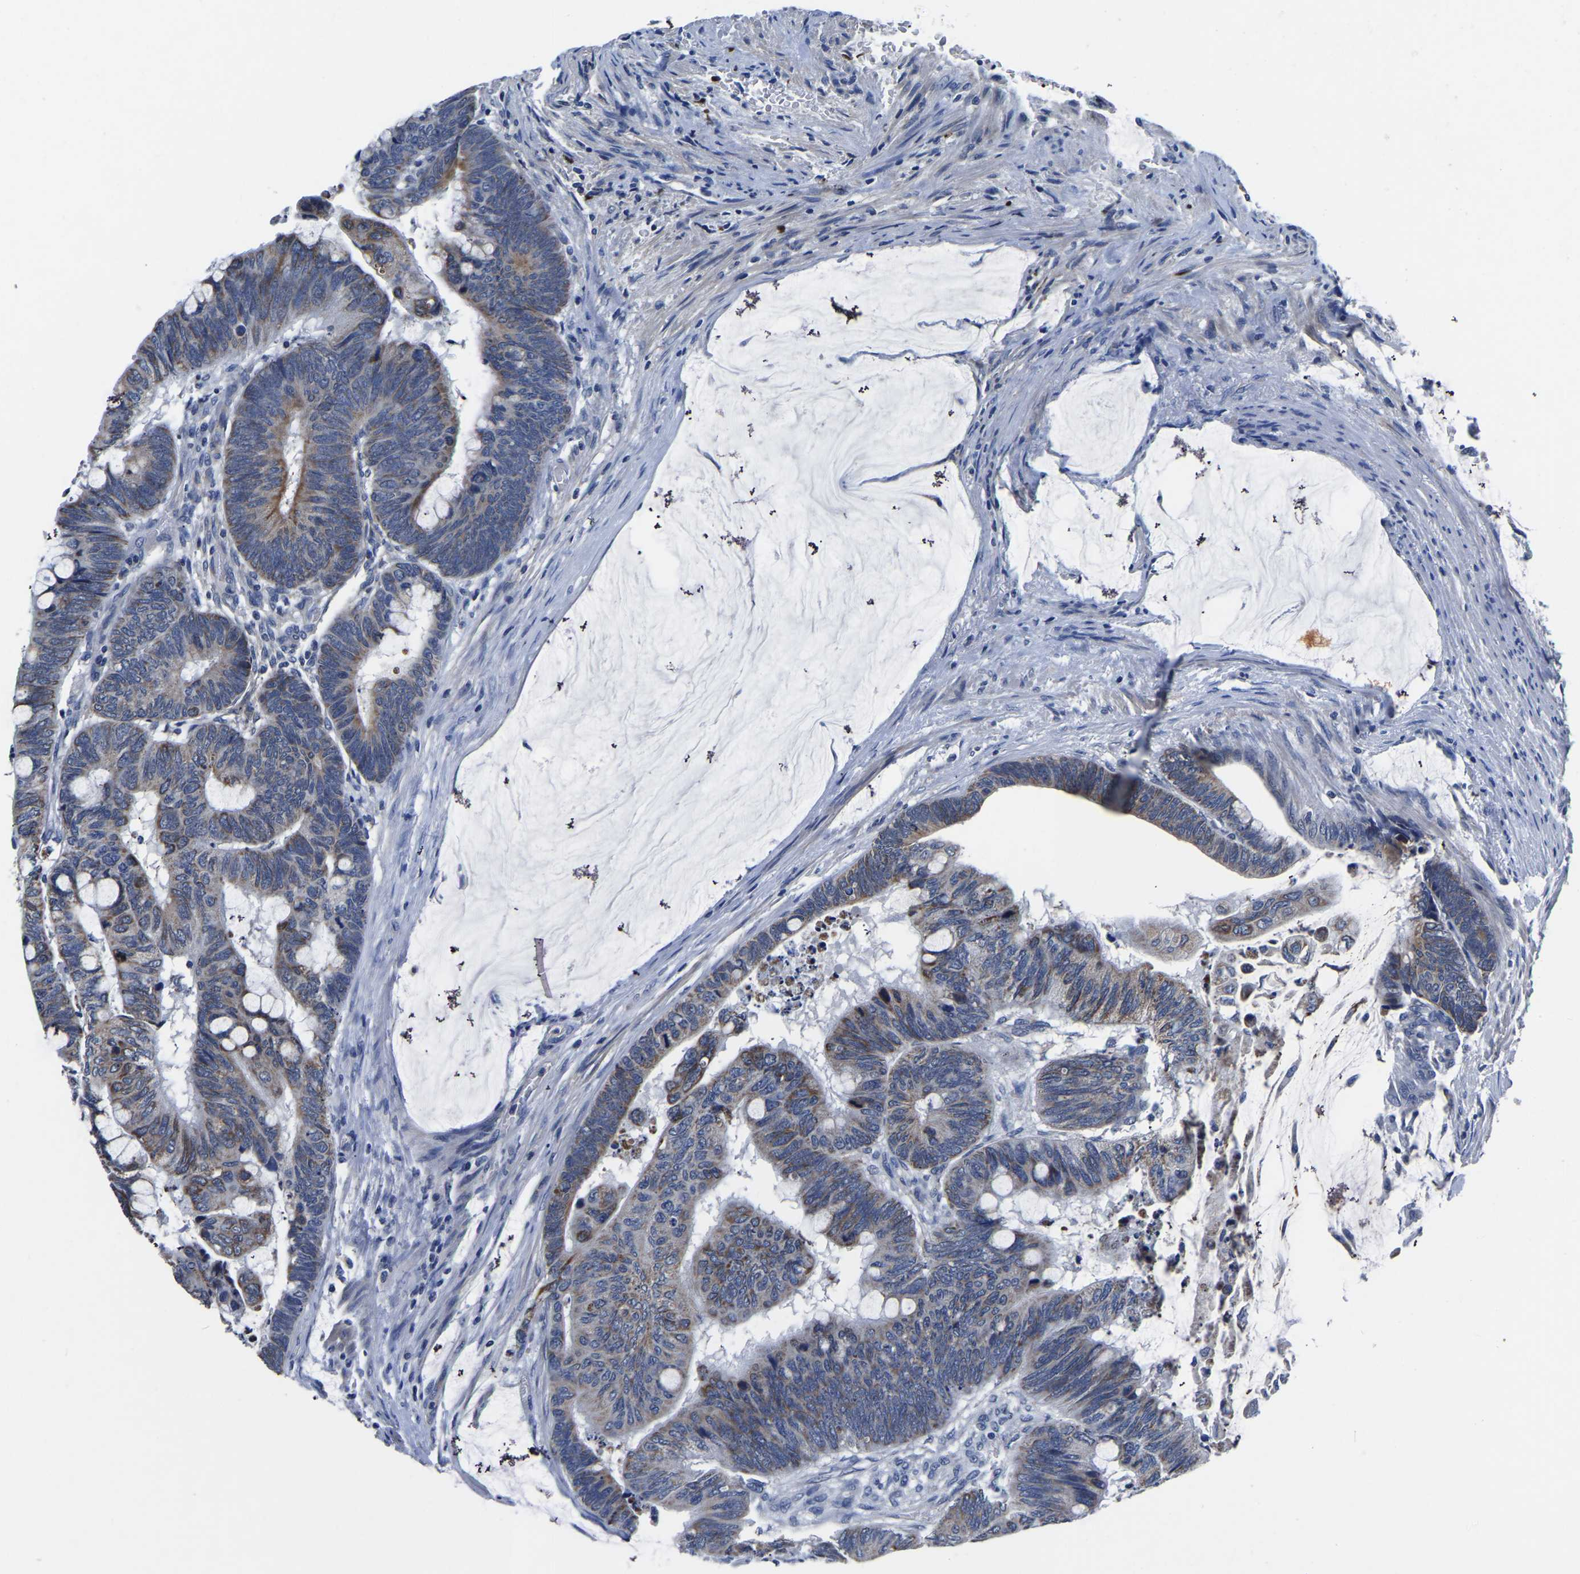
{"staining": {"intensity": "moderate", "quantity": ">75%", "location": "cytoplasmic/membranous"}, "tissue": "colorectal cancer", "cell_type": "Tumor cells", "image_type": "cancer", "snomed": [{"axis": "morphology", "description": "Normal tissue, NOS"}, {"axis": "morphology", "description": "Adenocarcinoma, NOS"}, {"axis": "topography", "description": "Rectum"}], "caption": "This photomicrograph demonstrates colorectal cancer (adenocarcinoma) stained with immunohistochemistry to label a protein in brown. The cytoplasmic/membranous of tumor cells show moderate positivity for the protein. Nuclei are counter-stained blue.", "gene": "FGD5", "patient": {"sex": "male", "age": 92}}